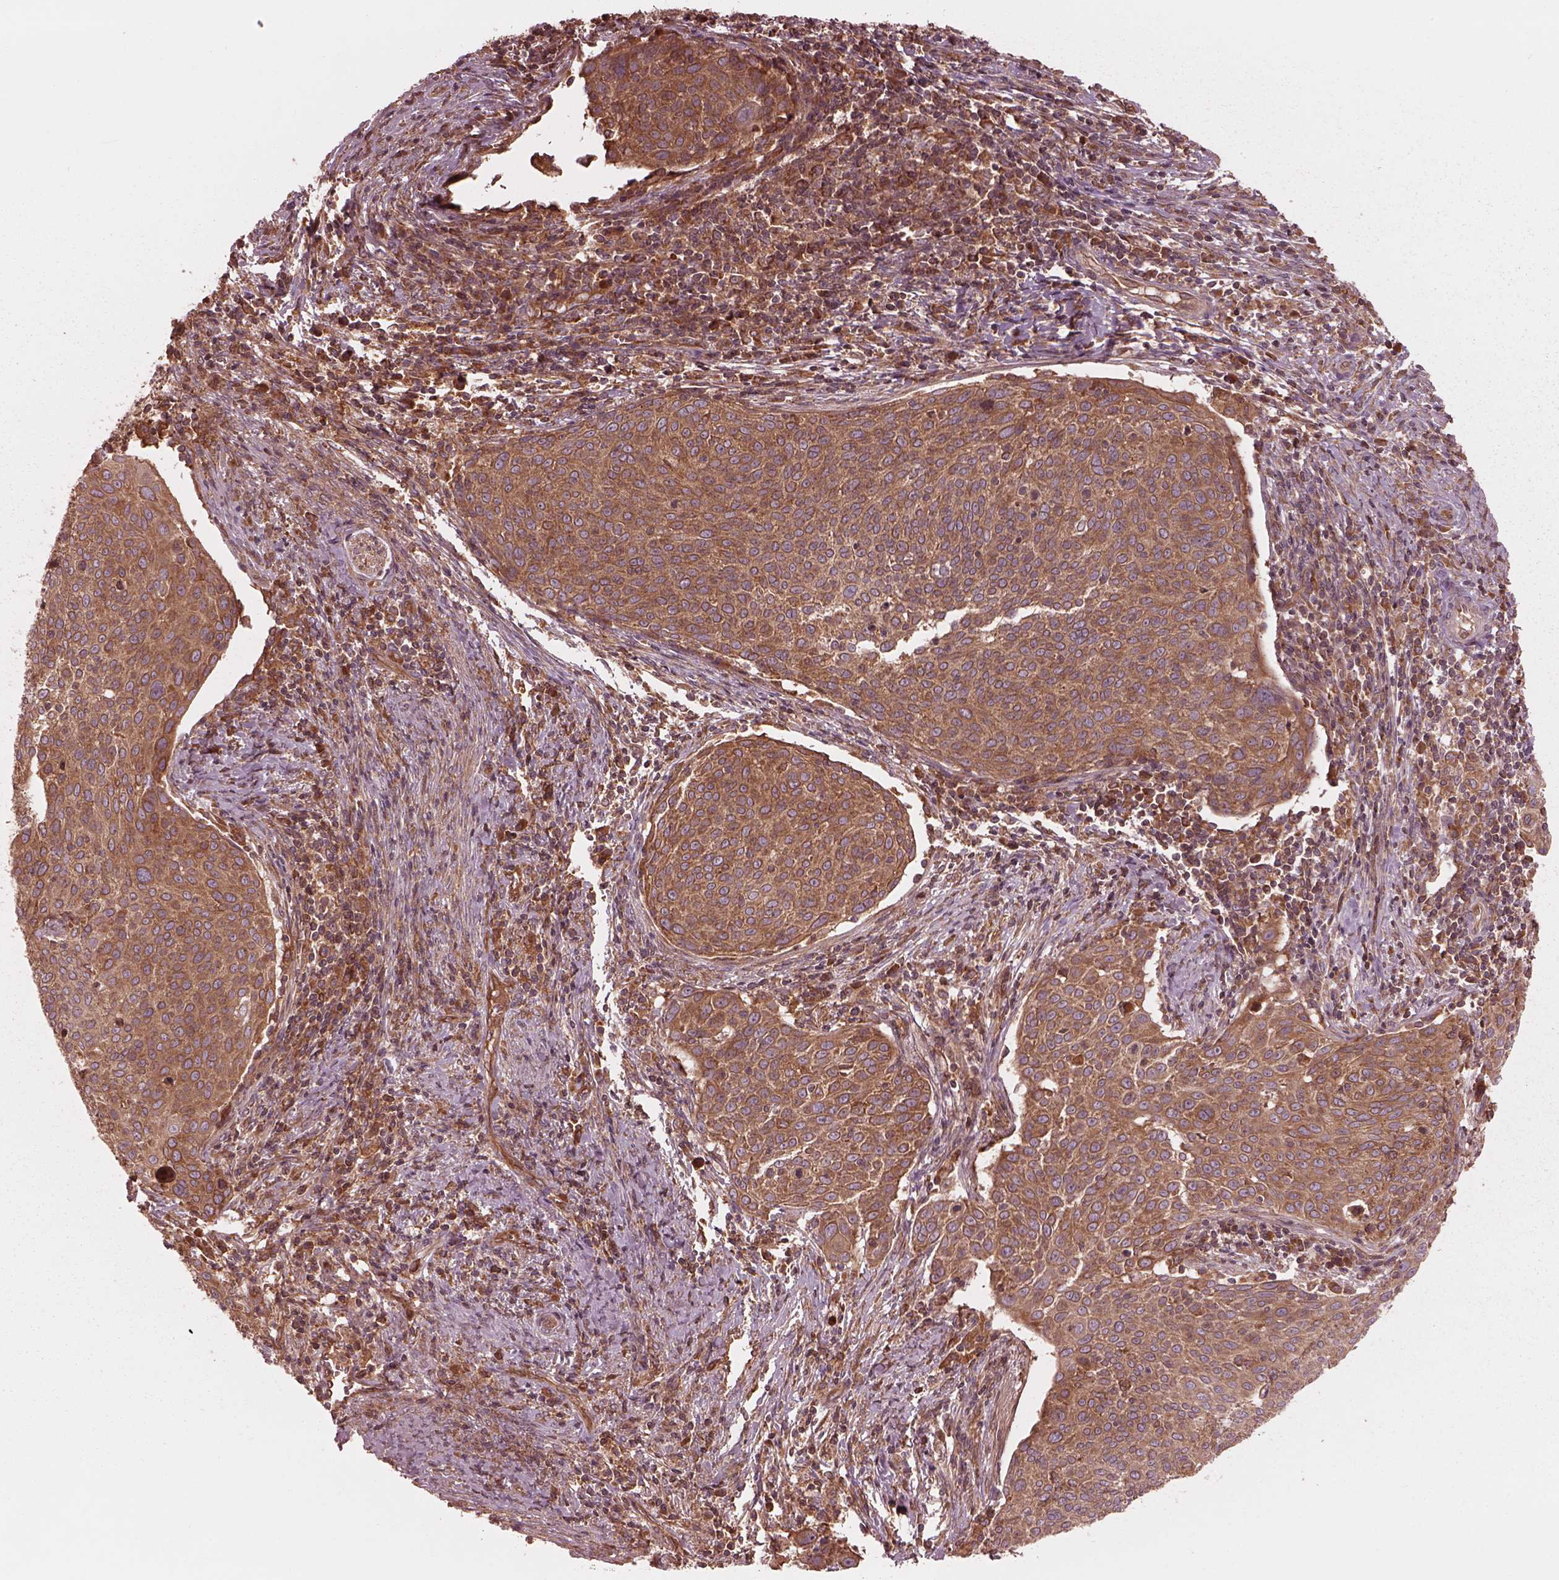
{"staining": {"intensity": "moderate", "quantity": ">75%", "location": "cytoplasmic/membranous"}, "tissue": "cervical cancer", "cell_type": "Tumor cells", "image_type": "cancer", "snomed": [{"axis": "morphology", "description": "Squamous cell carcinoma, NOS"}, {"axis": "topography", "description": "Cervix"}], "caption": "A micrograph of human cervical cancer stained for a protein shows moderate cytoplasmic/membranous brown staining in tumor cells.", "gene": "PIK3R2", "patient": {"sex": "female", "age": 39}}